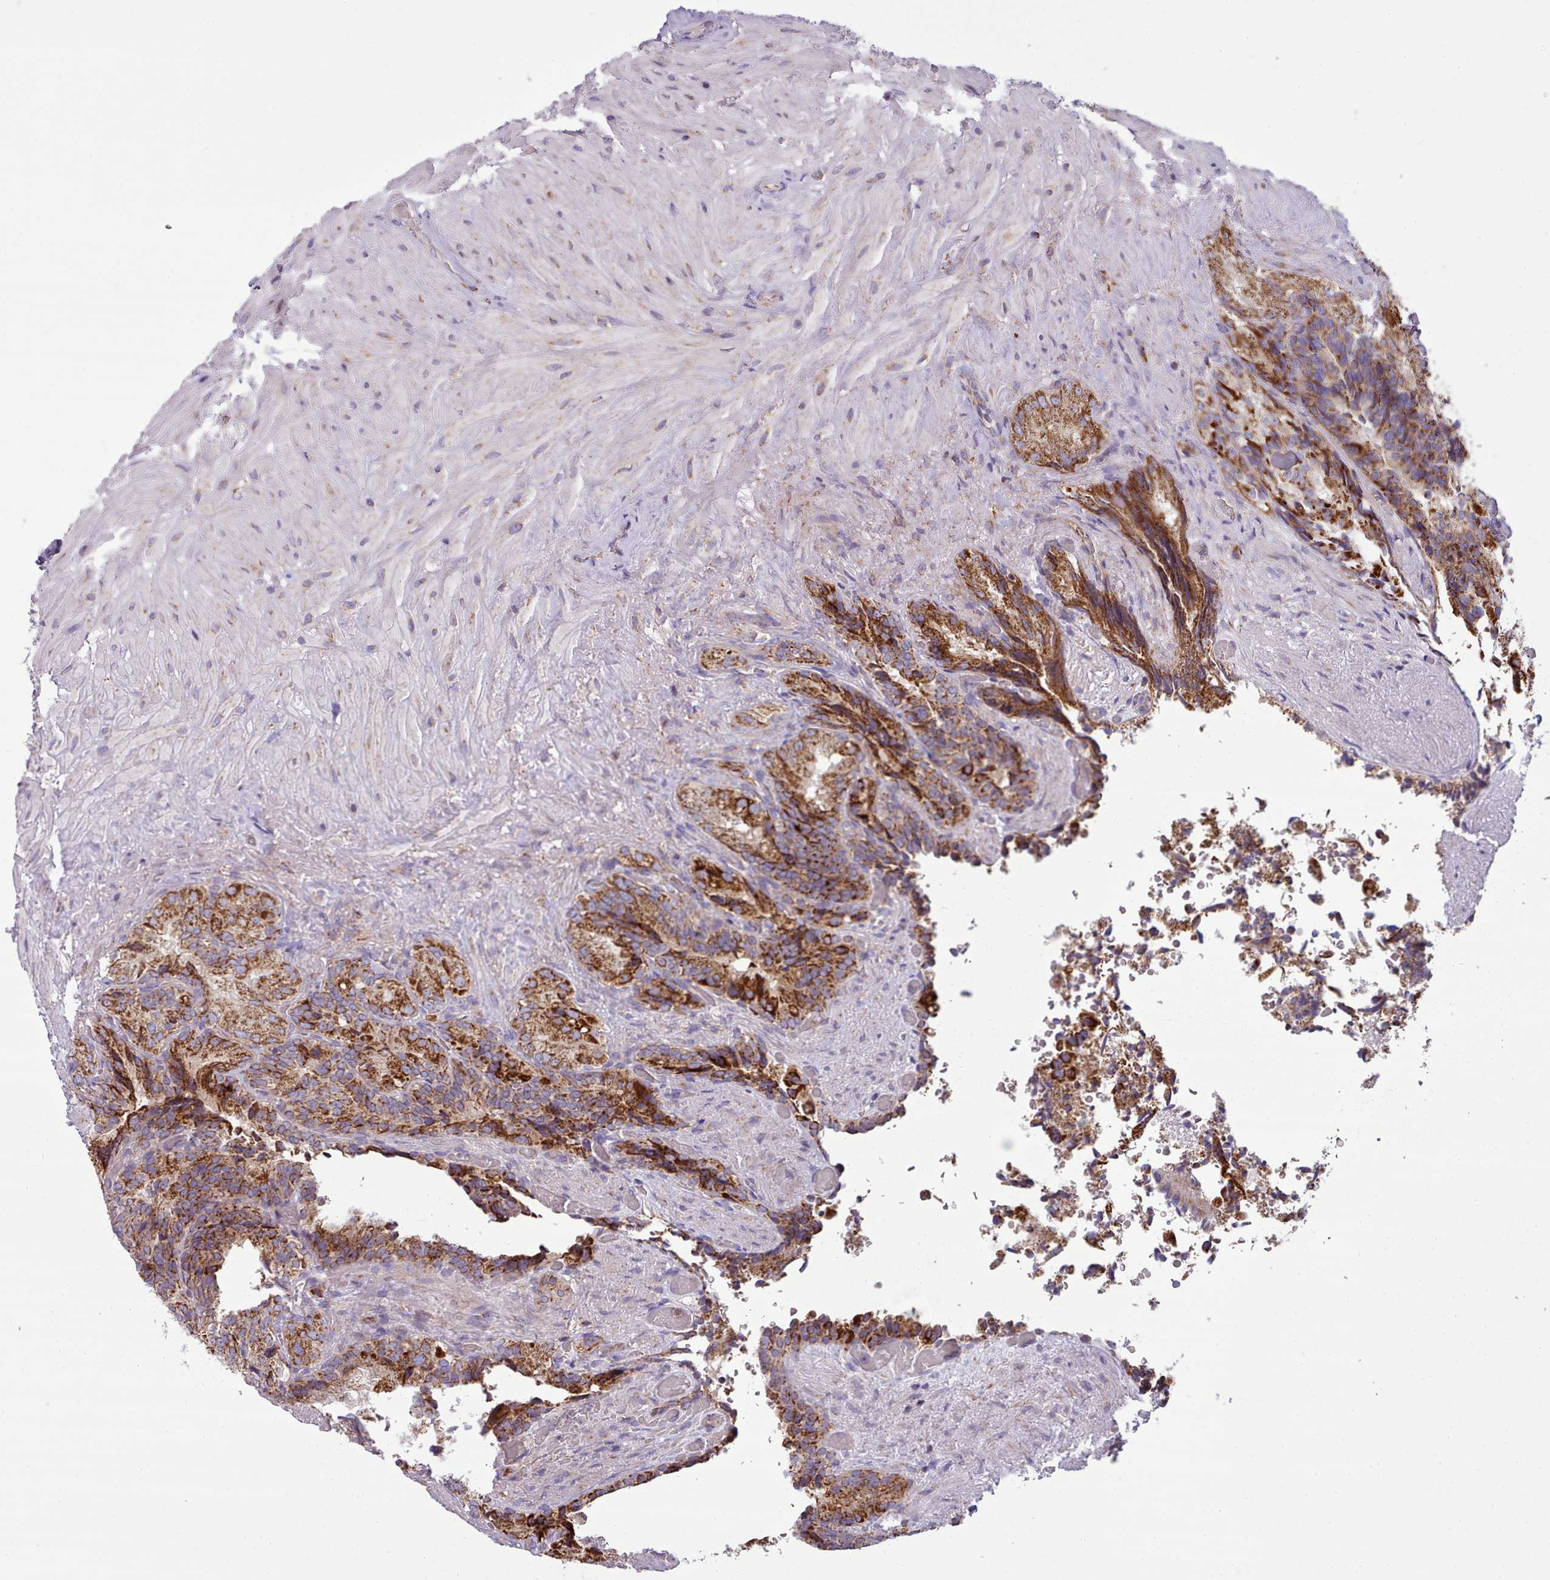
{"staining": {"intensity": "strong", "quantity": ">75%", "location": "cytoplasmic/membranous"}, "tissue": "seminal vesicle", "cell_type": "Glandular cells", "image_type": "normal", "snomed": [{"axis": "morphology", "description": "Normal tissue, NOS"}, {"axis": "topography", "description": "Seminal veicle"}], "caption": "Strong cytoplasmic/membranous expression is present in approximately >75% of glandular cells in unremarkable seminal vesicle. The staining is performed using DAB brown chromogen to label protein expression. The nuclei are counter-stained blue using hematoxylin.", "gene": "SRP54", "patient": {"sex": "male", "age": 63}}